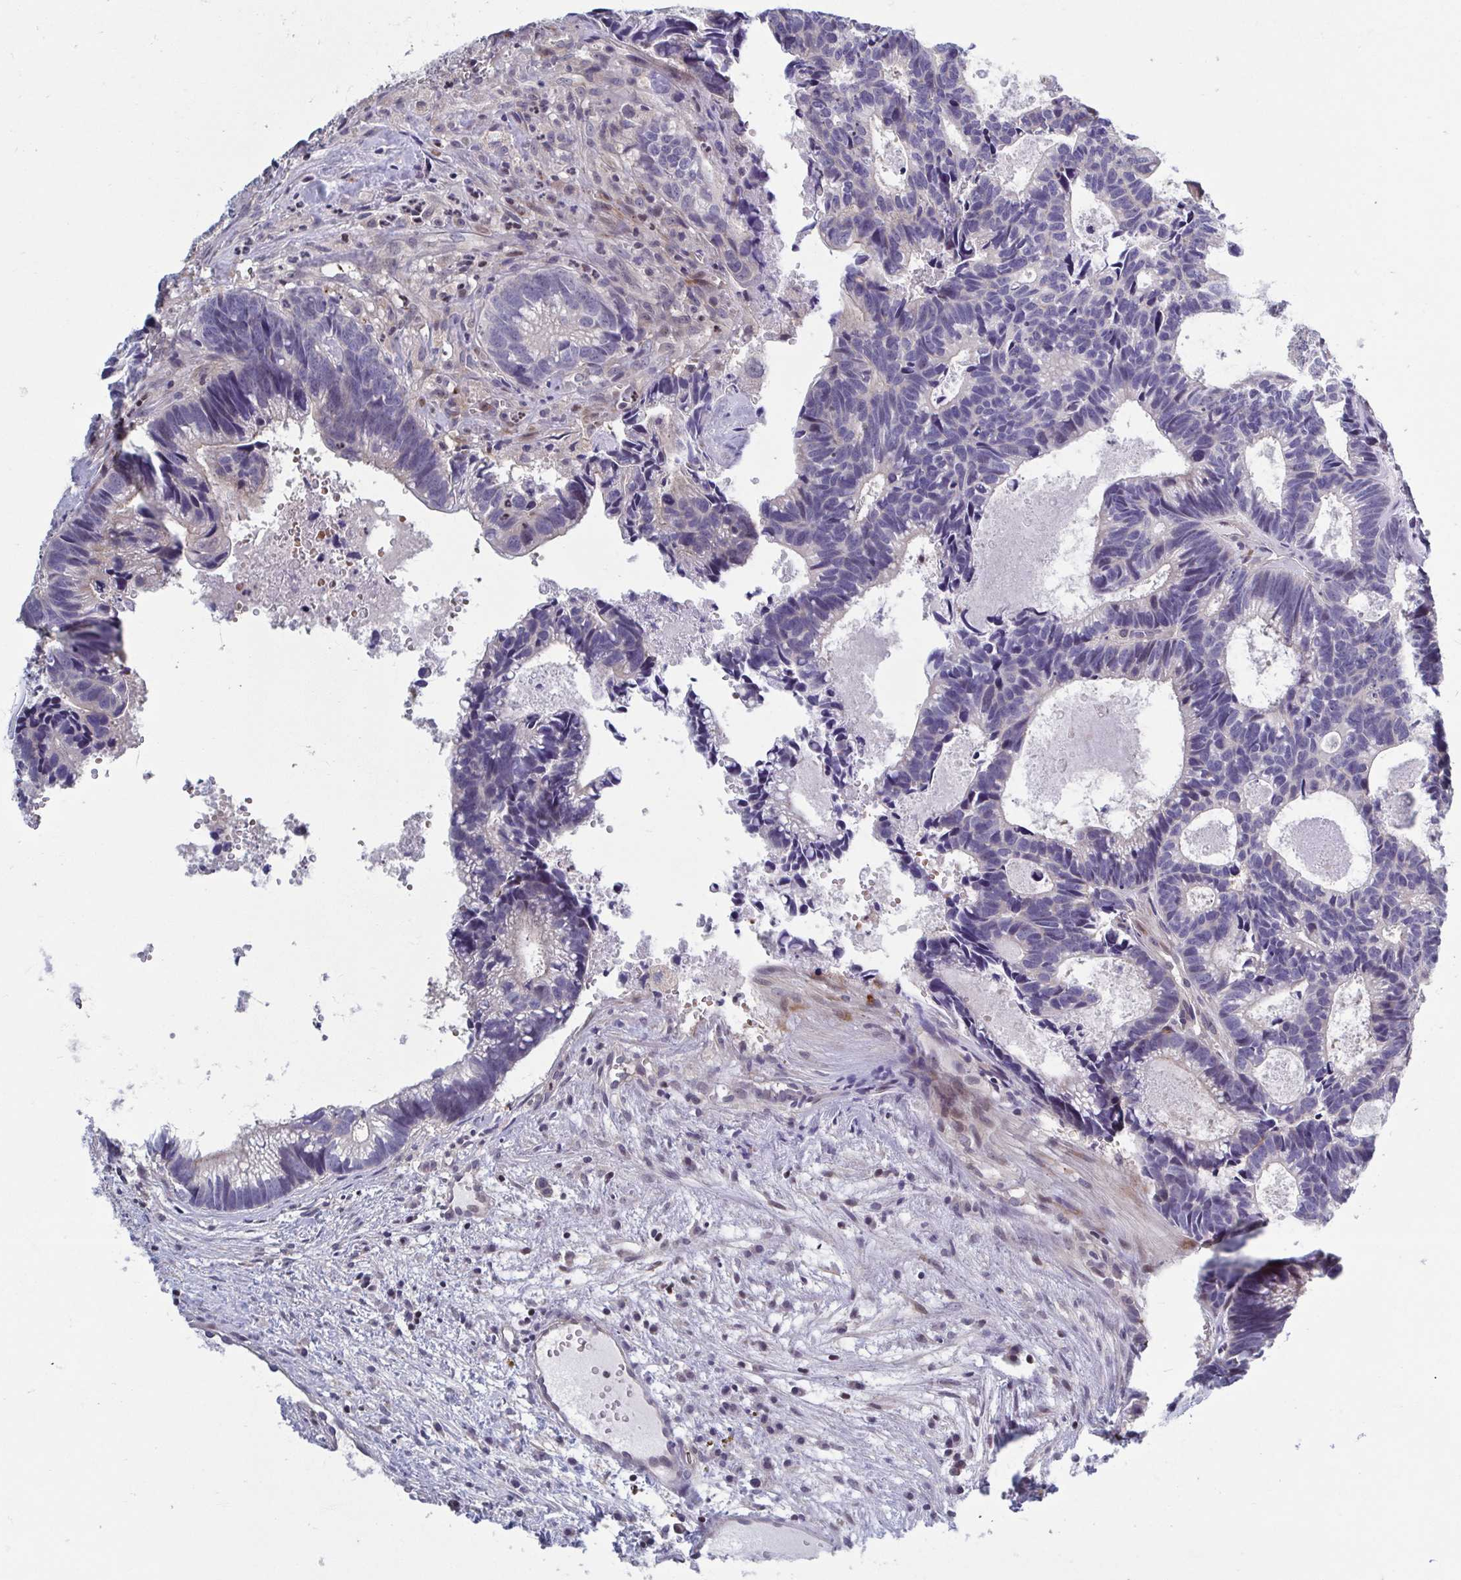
{"staining": {"intensity": "negative", "quantity": "none", "location": "none"}, "tissue": "head and neck cancer", "cell_type": "Tumor cells", "image_type": "cancer", "snomed": [{"axis": "morphology", "description": "Adenocarcinoma, NOS"}, {"axis": "topography", "description": "Head-Neck"}], "caption": "This is a micrograph of immunohistochemistry staining of head and neck cancer, which shows no positivity in tumor cells.", "gene": "LRRC38", "patient": {"sex": "male", "age": 62}}